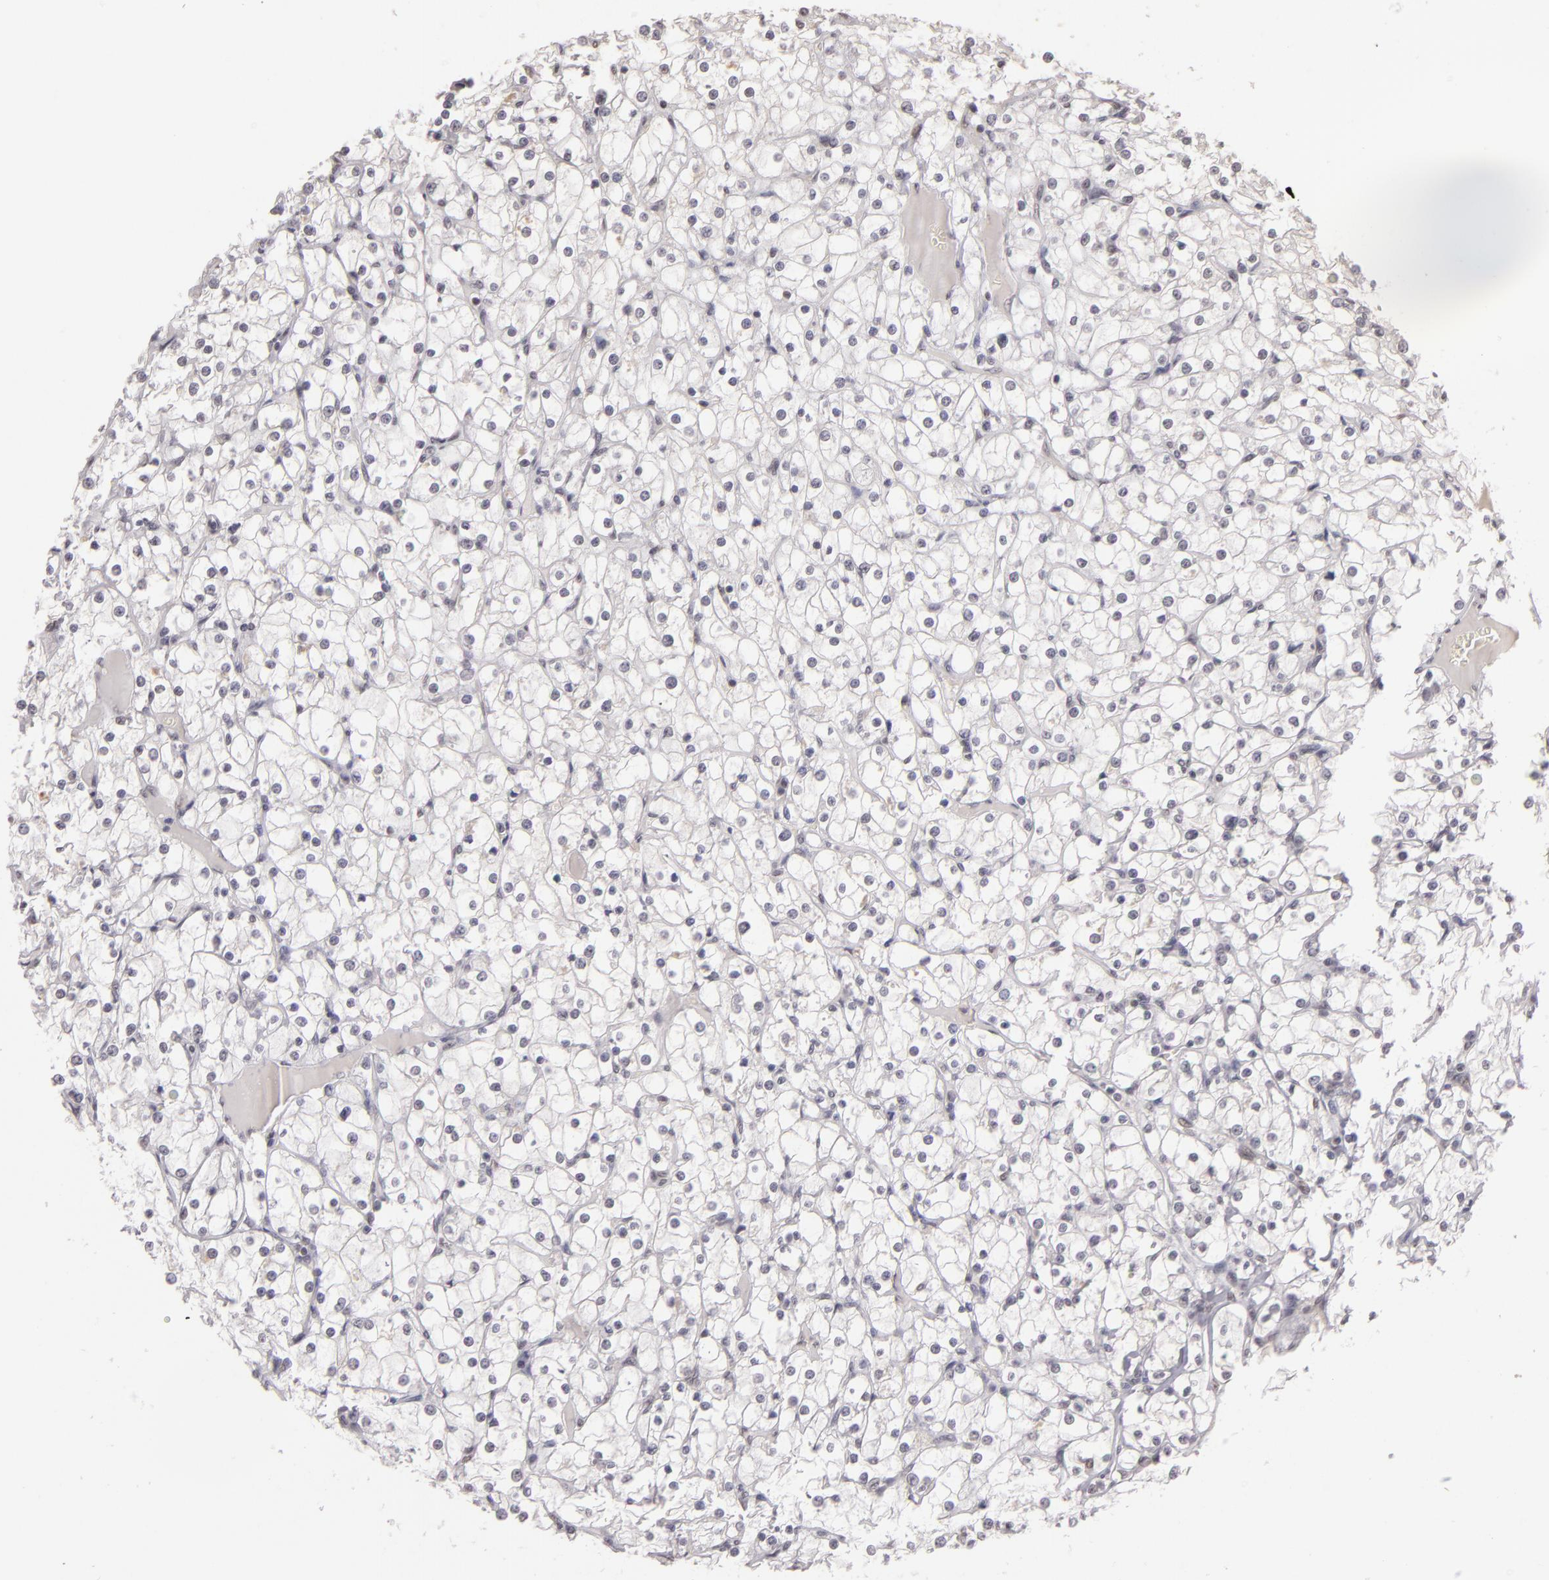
{"staining": {"intensity": "negative", "quantity": "none", "location": "none"}, "tissue": "renal cancer", "cell_type": "Tumor cells", "image_type": "cancer", "snomed": [{"axis": "morphology", "description": "Adenocarcinoma, NOS"}, {"axis": "topography", "description": "Kidney"}], "caption": "Renal adenocarcinoma stained for a protein using immunohistochemistry demonstrates no staining tumor cells.", "gene": "INTS6", "patient": {"sex": "female", "age": 73}}